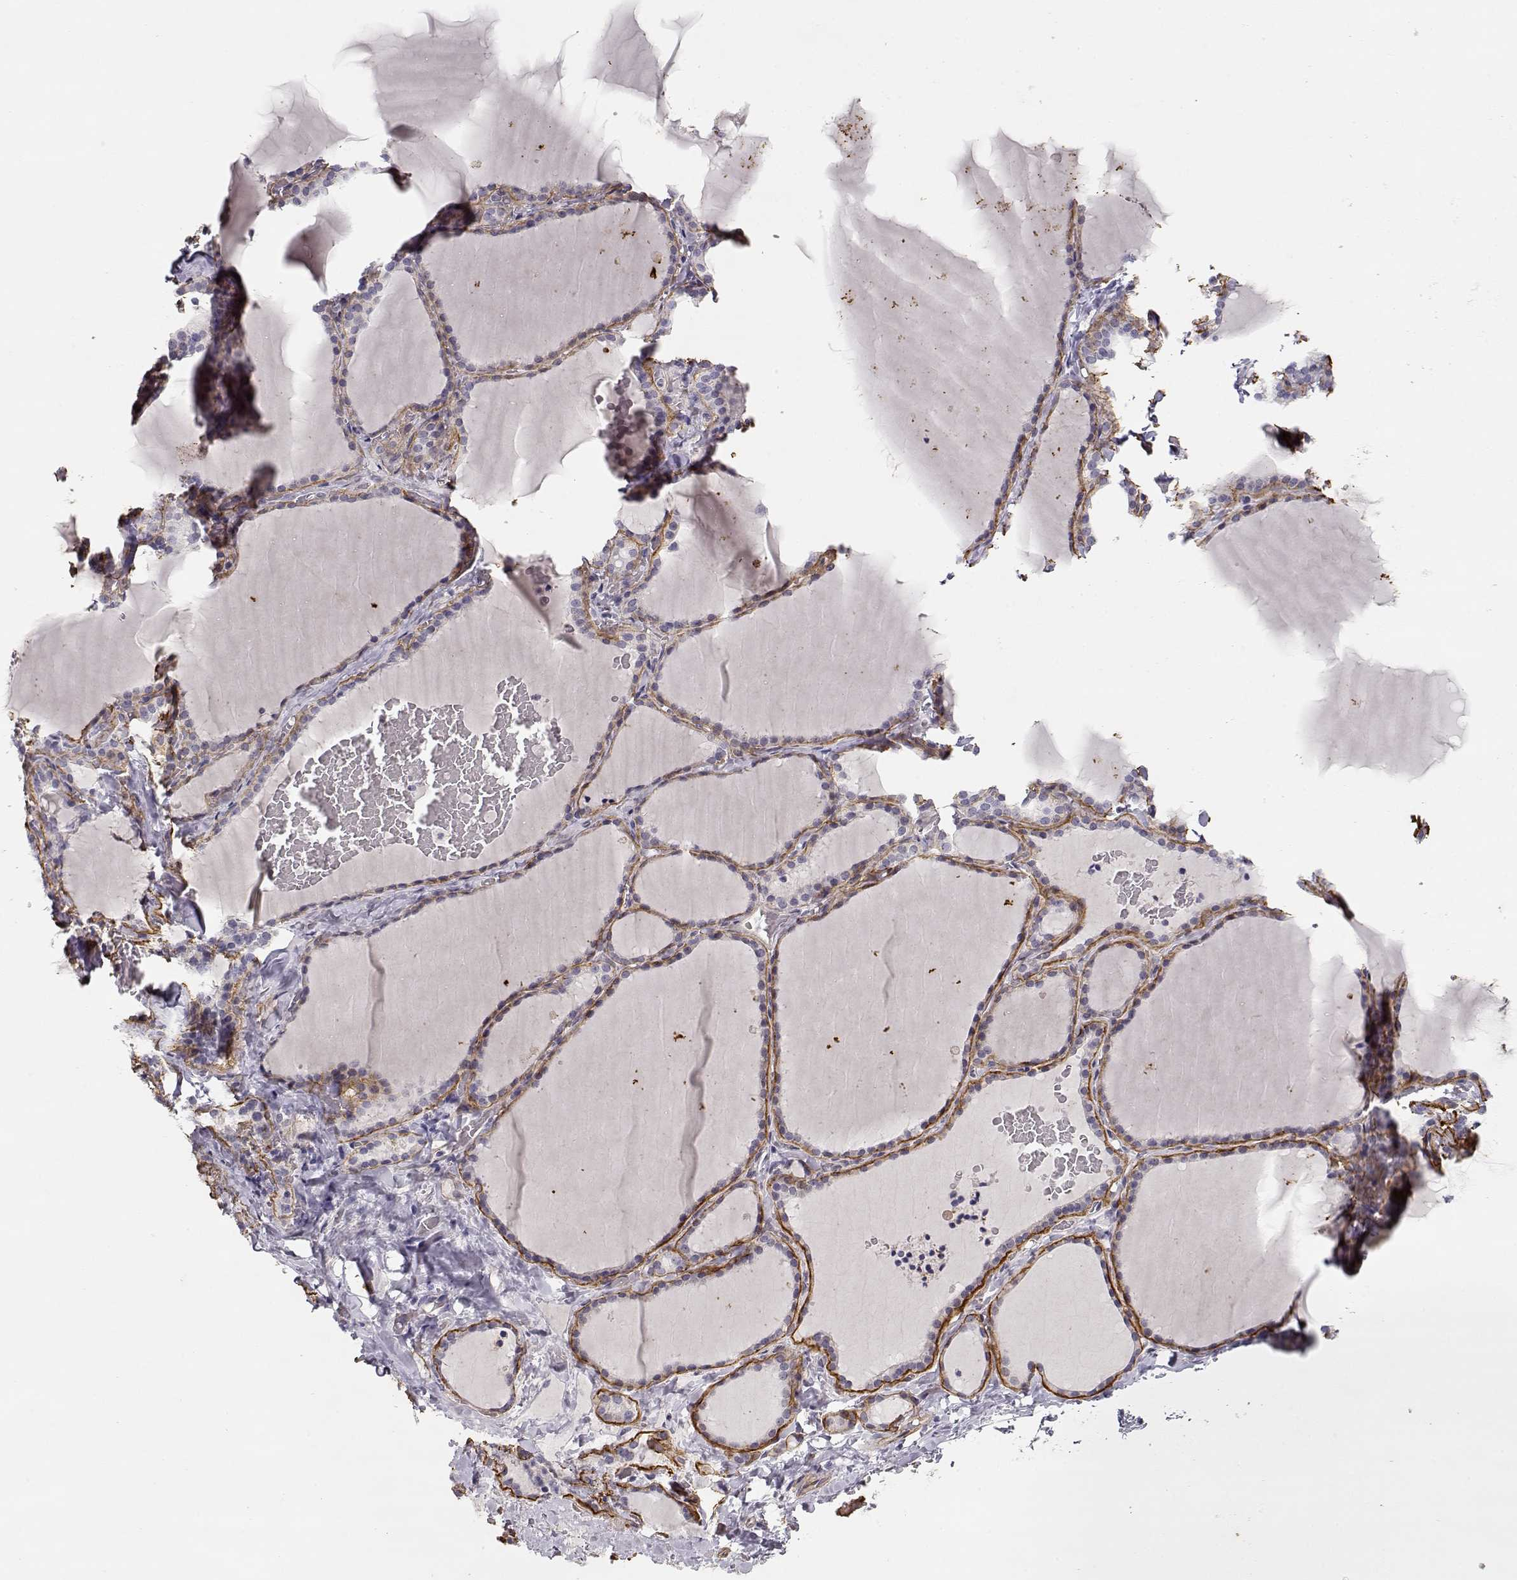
{"staining": {"intensity": "negative", "quantity": "none", "location": "none"}, "tissue": "thyroid gland", "cell_type": "Glandular cells", "image_type": "normal", "snomed": [{"axis": "morphology", "description": "Normal tissue, NOS"}, {"axis": "topography", "description": "Thyroid gland"}], "caption": "Glandular cells are negative for brown protein staining in benign thyroid gland. The staining was performed using DAB to visualize the protein expression in brown, while the nuclei were stained in blue with hematoxylin (Magnification: 20x).", "gene": "LAMA5", "patient": {"sex": "female", "age": 22}}